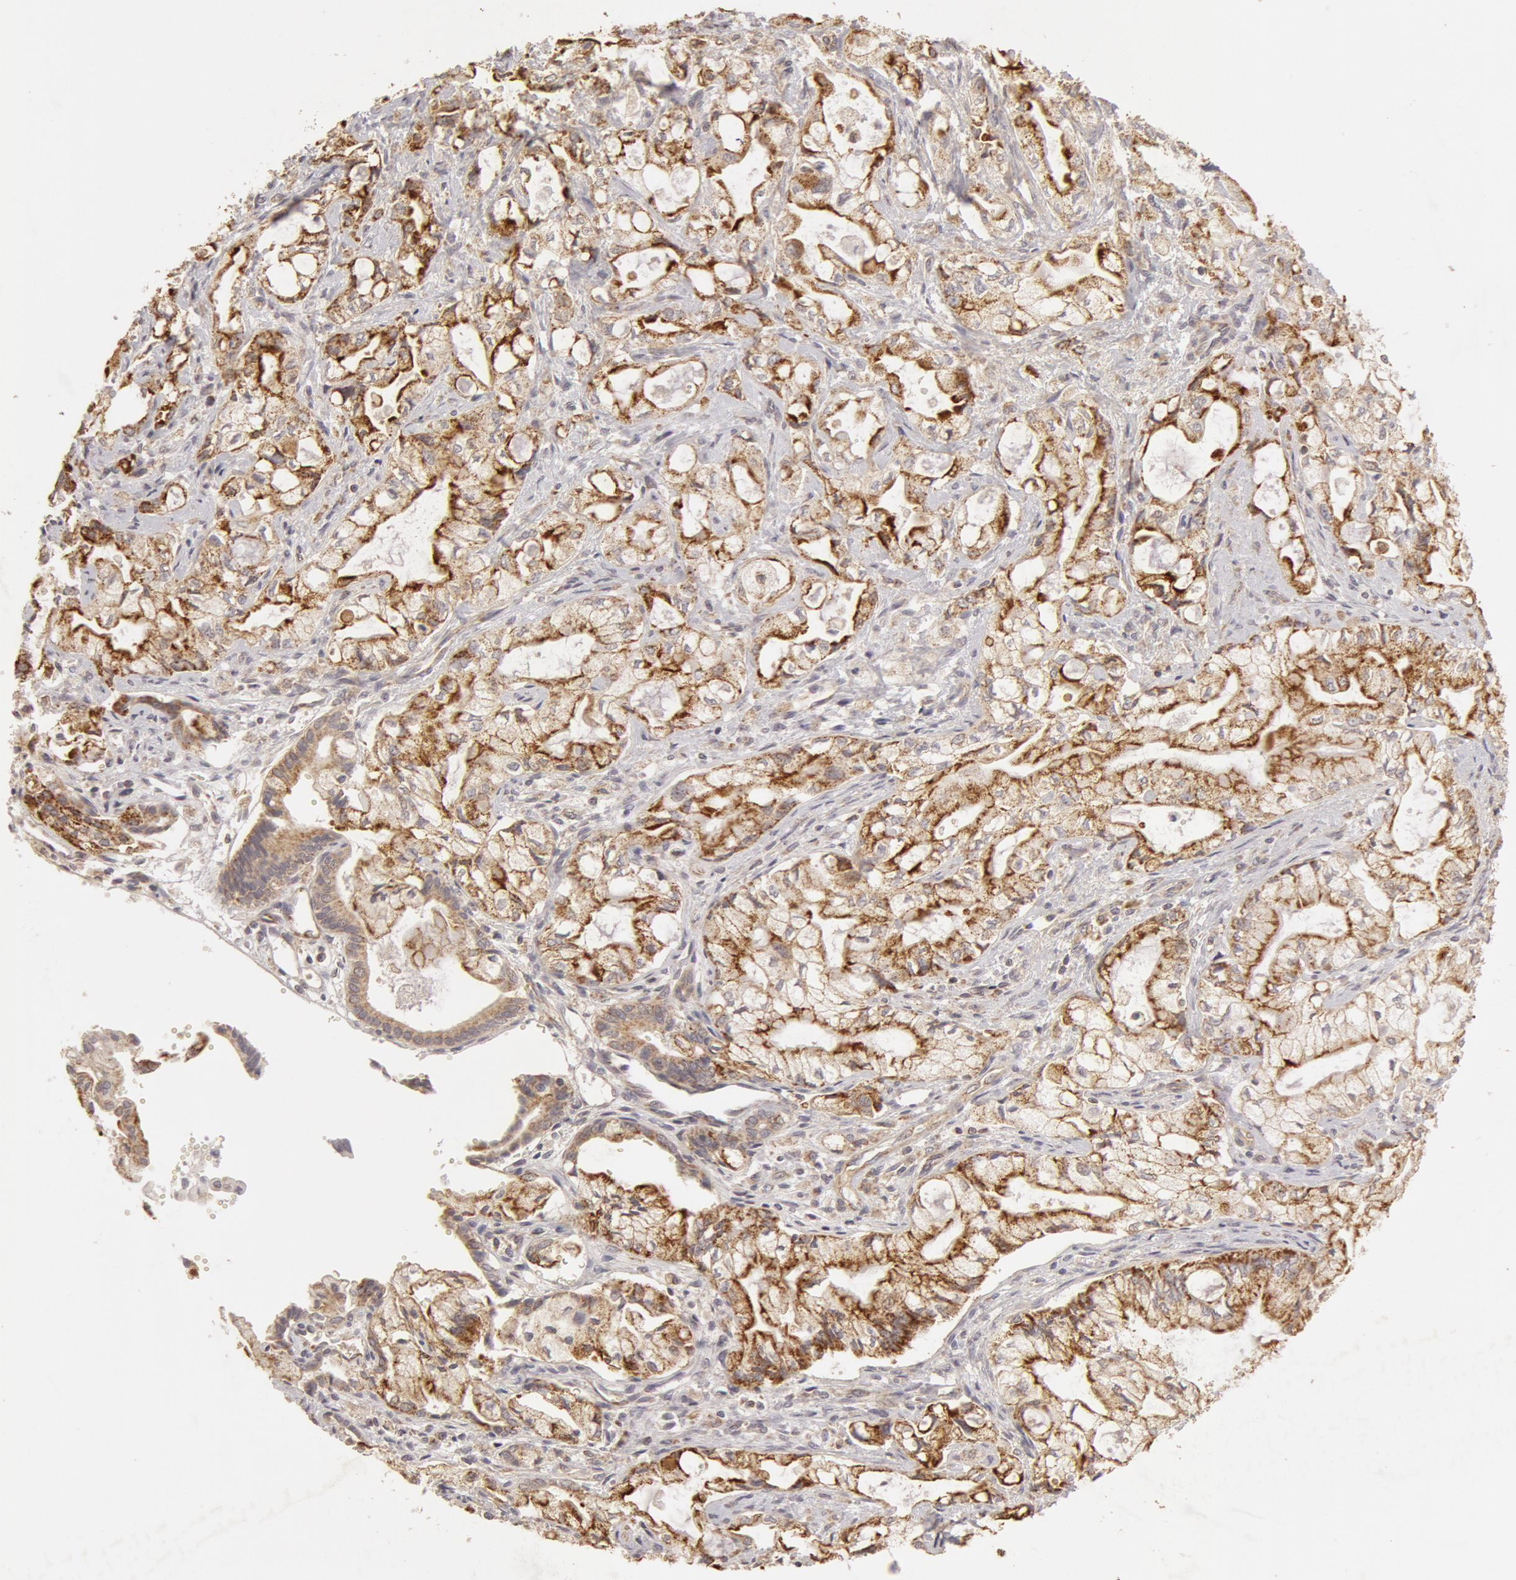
{"staining": {"intensity": "weak", "quantity": "25%-75%", "location": "cytoplasmic/membranous"}, "tissue": "pancreatic cancer", "cell_type": "Tumor cells", "image_type": "cancer", "snomed": [{"axis": "morphology", "description": "Adenocarcinoma, NOS"}, {"axis": "topography", "description": "Pancreas"}], "caption": "Adenocarcinoma (pancreatic) stained for a protein (brown) shows weak cytoplasmic/membranous positive positivity in approximately 25%-75% of tumor cells.", "gene": "ADPRH", "patient": {"sex": "male", "age": 79}}